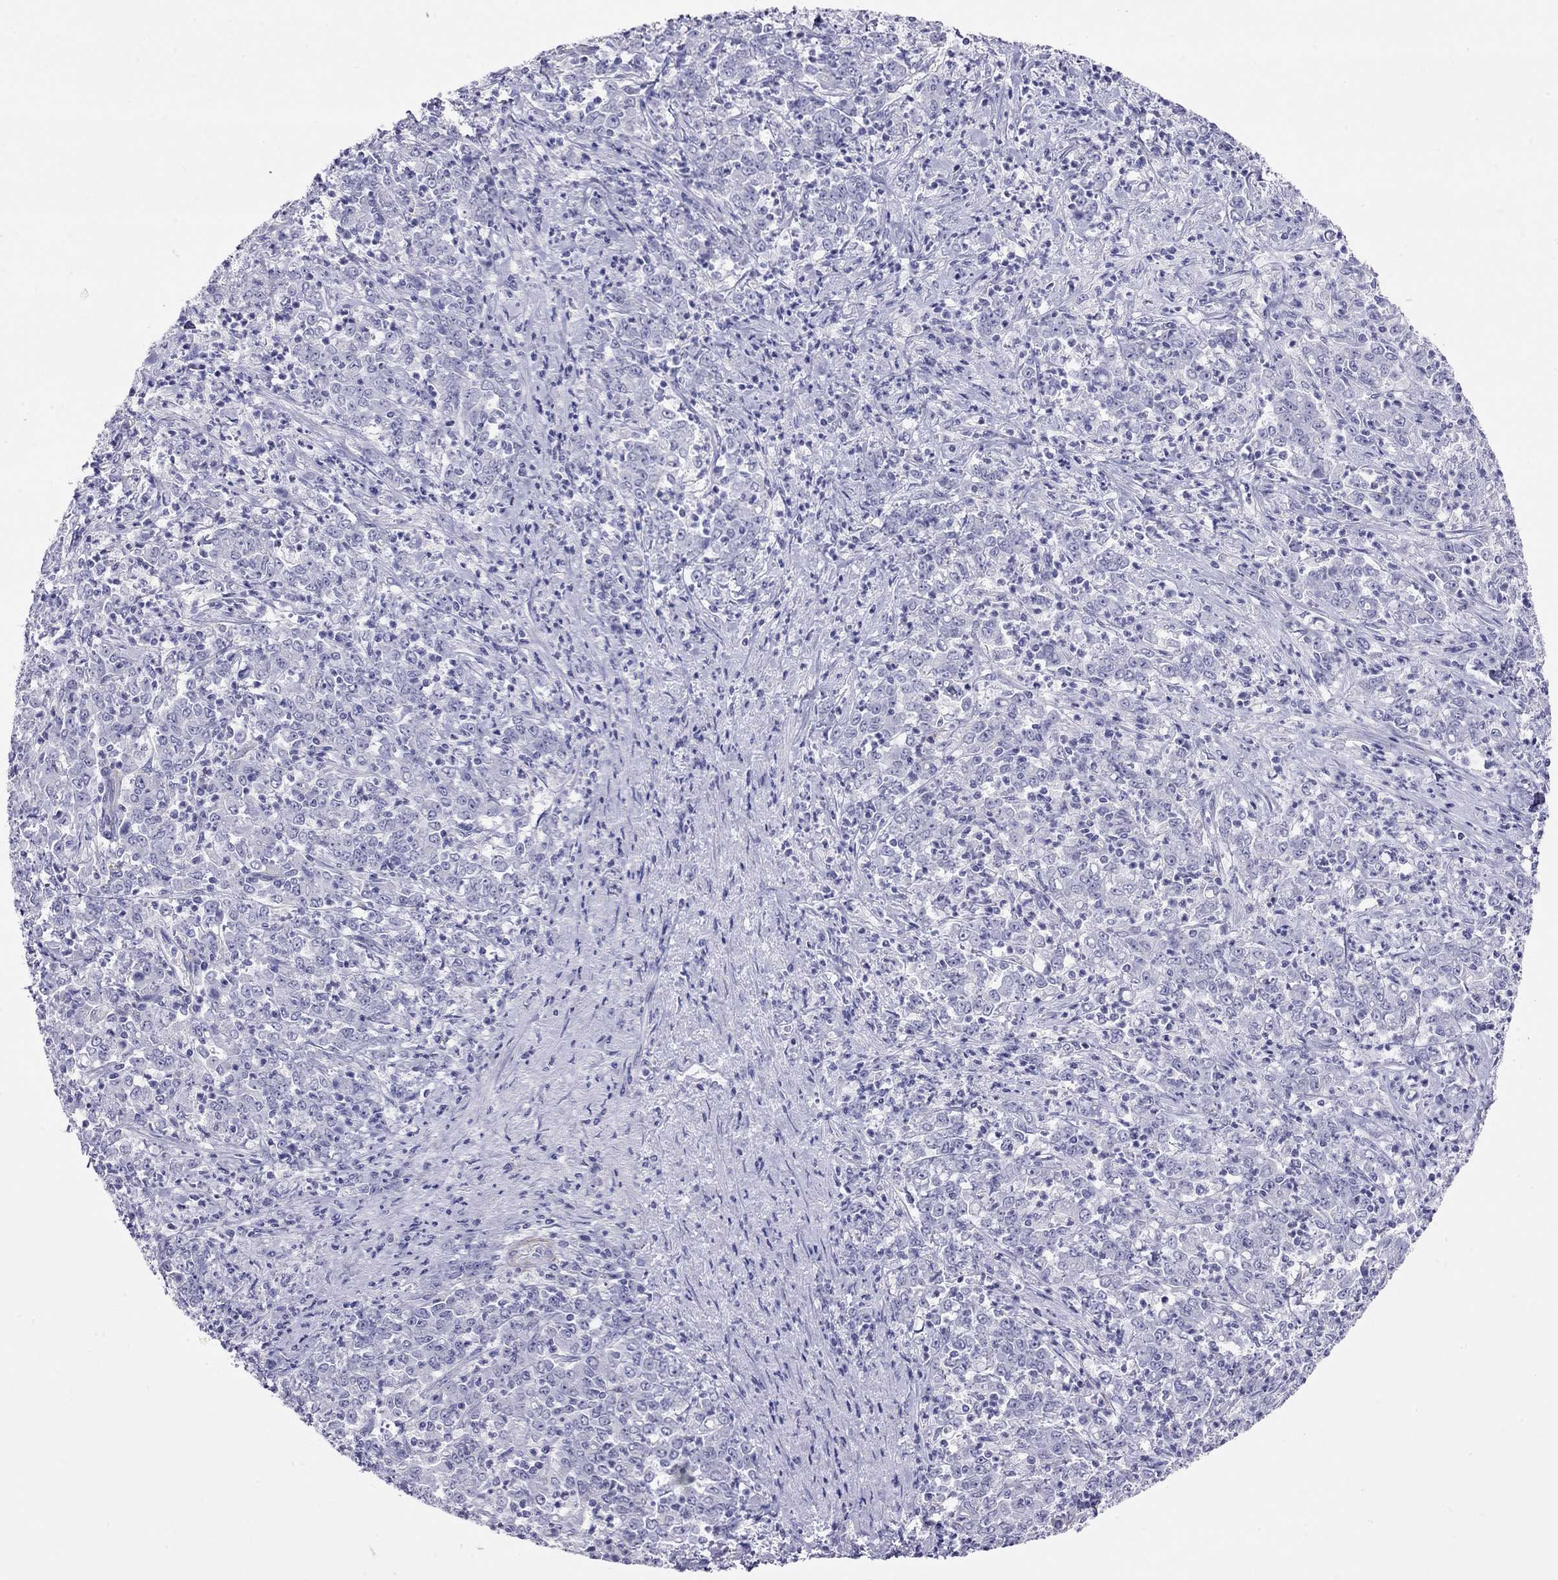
{"staining": {"intensity": "negative", "quantity": "none", "location": "none"}, "tissue": "stomach cancer", "cell_type": "Tumor cells", "image_type": "cancer", "snomed": [{"axis": "morphology", "description": "Adenocarcinoma, NOS"}, {"axis": "topography", "description": "Stomach, lower"}], "caption": "IHC of human stomach cancer (adenocarcinoma) demonstrates no staining in tumor cells.", "gene": "MYMX", "patient": {"sex": "female", "age": 71}}